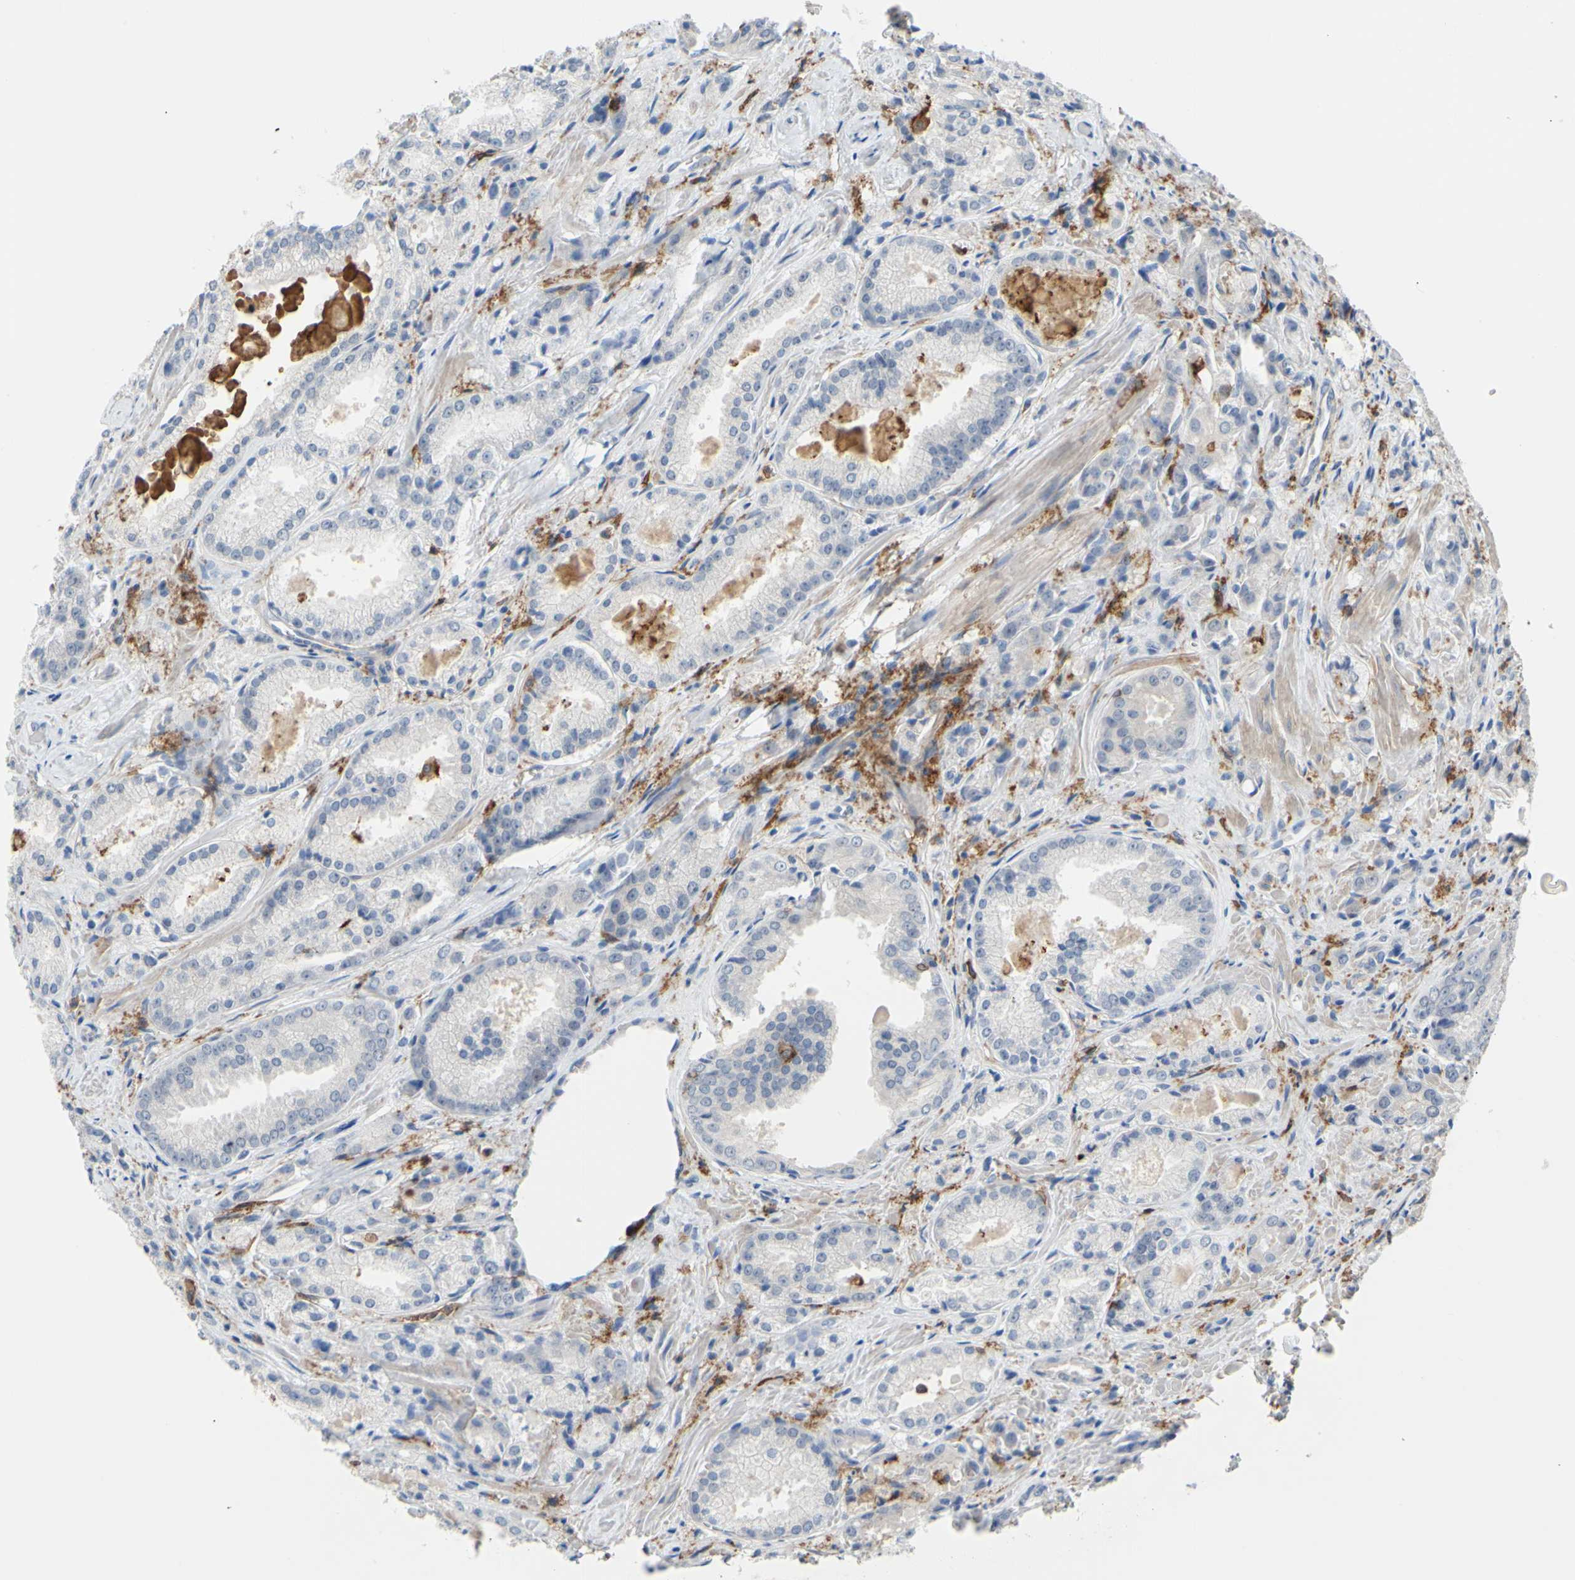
{"staining": {"intensity": "negative", "quantity": "none", "location": "none"}, "tissue": "prostate cancer", "cell_type": "Tumor cells", "image_type": "cancer", "snomed": [{"axis": "morphology", "description": "Adenocarcinoma, Low grade"}, {"axis": "topography", "description": "Prostate"}], "caption": "Immunohistochemical staining of human prostate cancer (adenocarcinoma (low-grade)) reveals no significant staining in tumor cells. Nuclei are stained in blue.", "gene": "FCGR2A", "patient": {"sex": "male", "age": 64}}